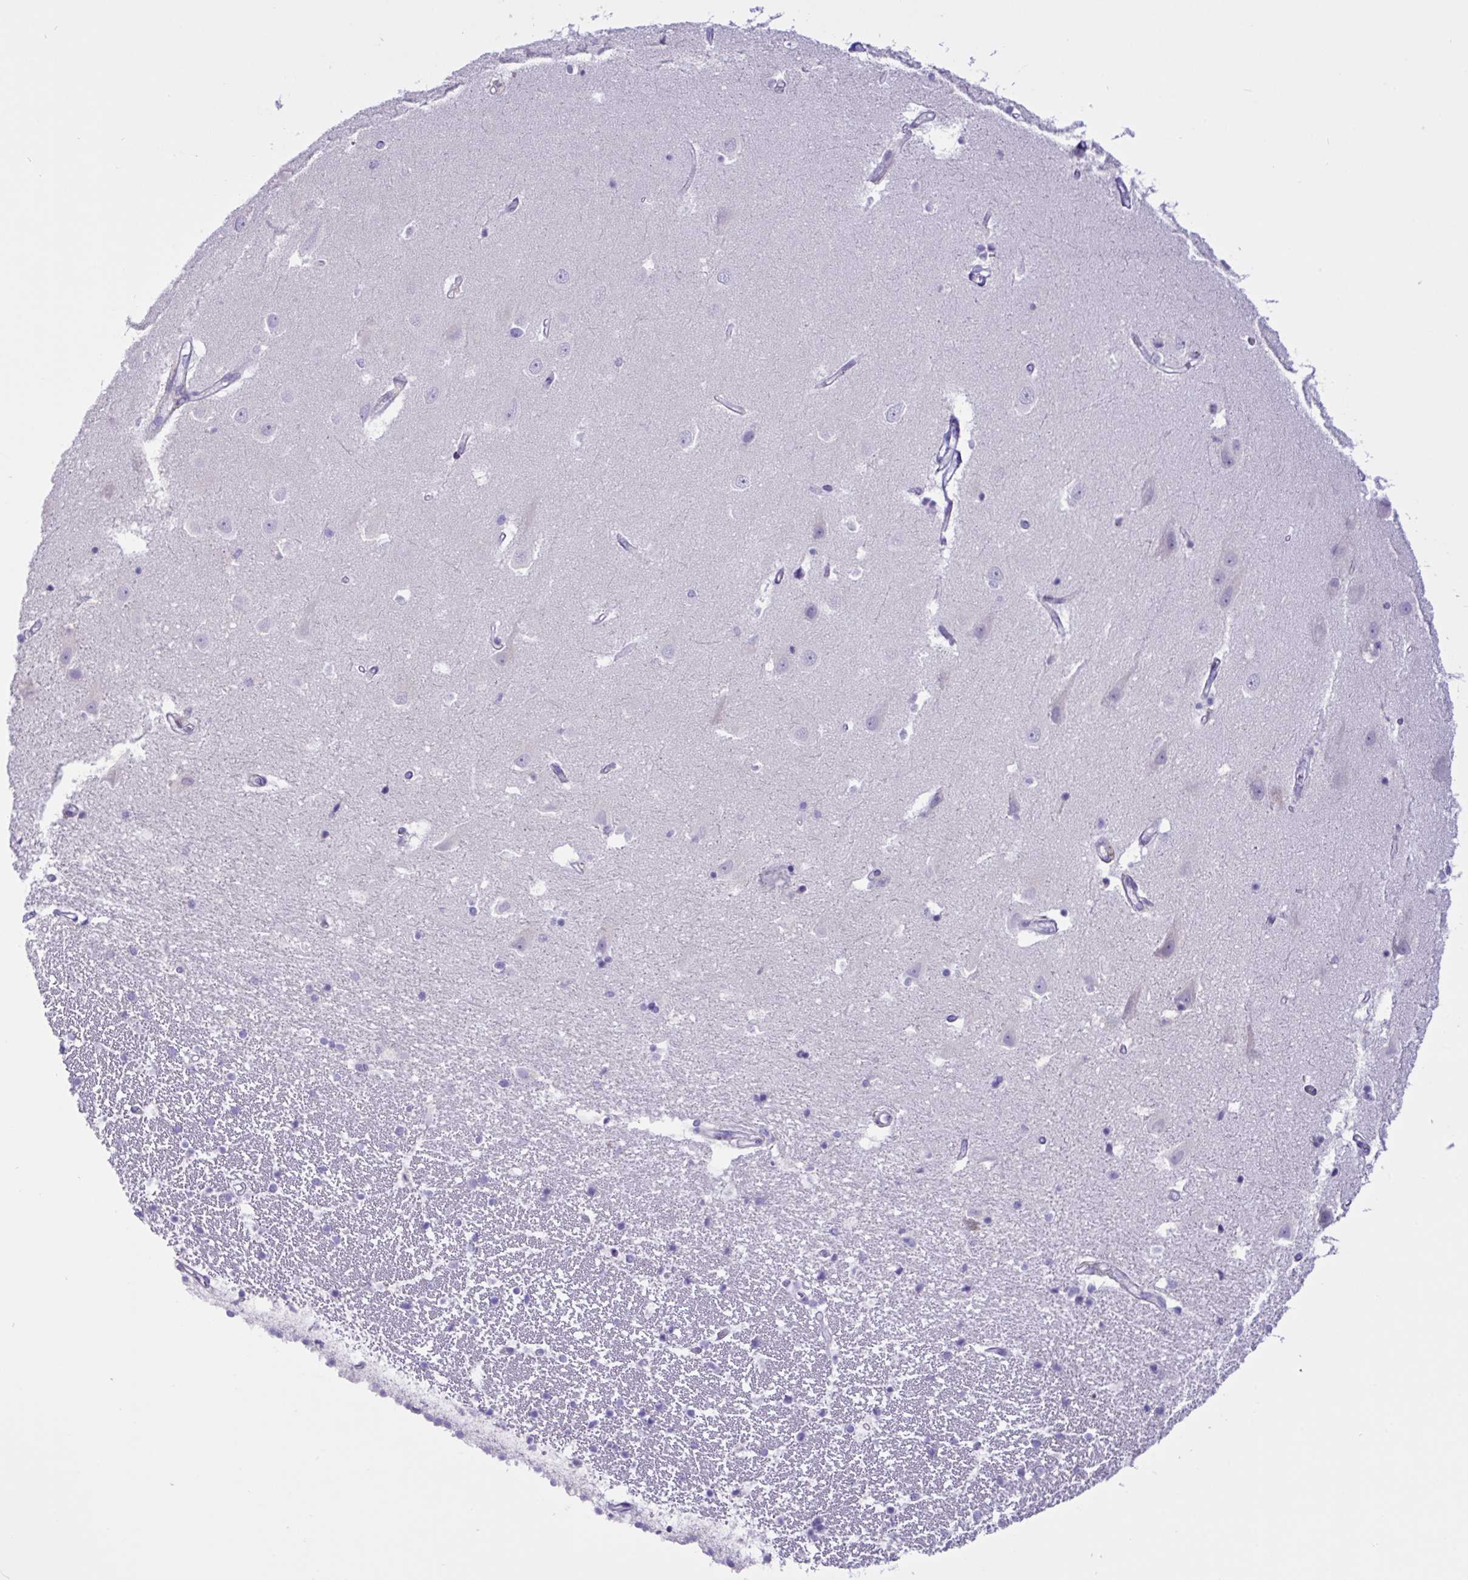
{"staining": {"intensity": "negative", "quantity": "none", "location": "none"}, "tissue": "hippocampus", "cell_type": "Glial cells", "image_type": "normal", "snomed": [{"axis": "morphology", "description": "Normal tissue, NOS"}, {"axis": "topography", "description": "Hippocampus"}], "caption": "Histopathology image shows no protein positivity in glial cells of normal hippocampus.", "gene": "DSC3", "patient": {"sex": "male", "age": 63}}